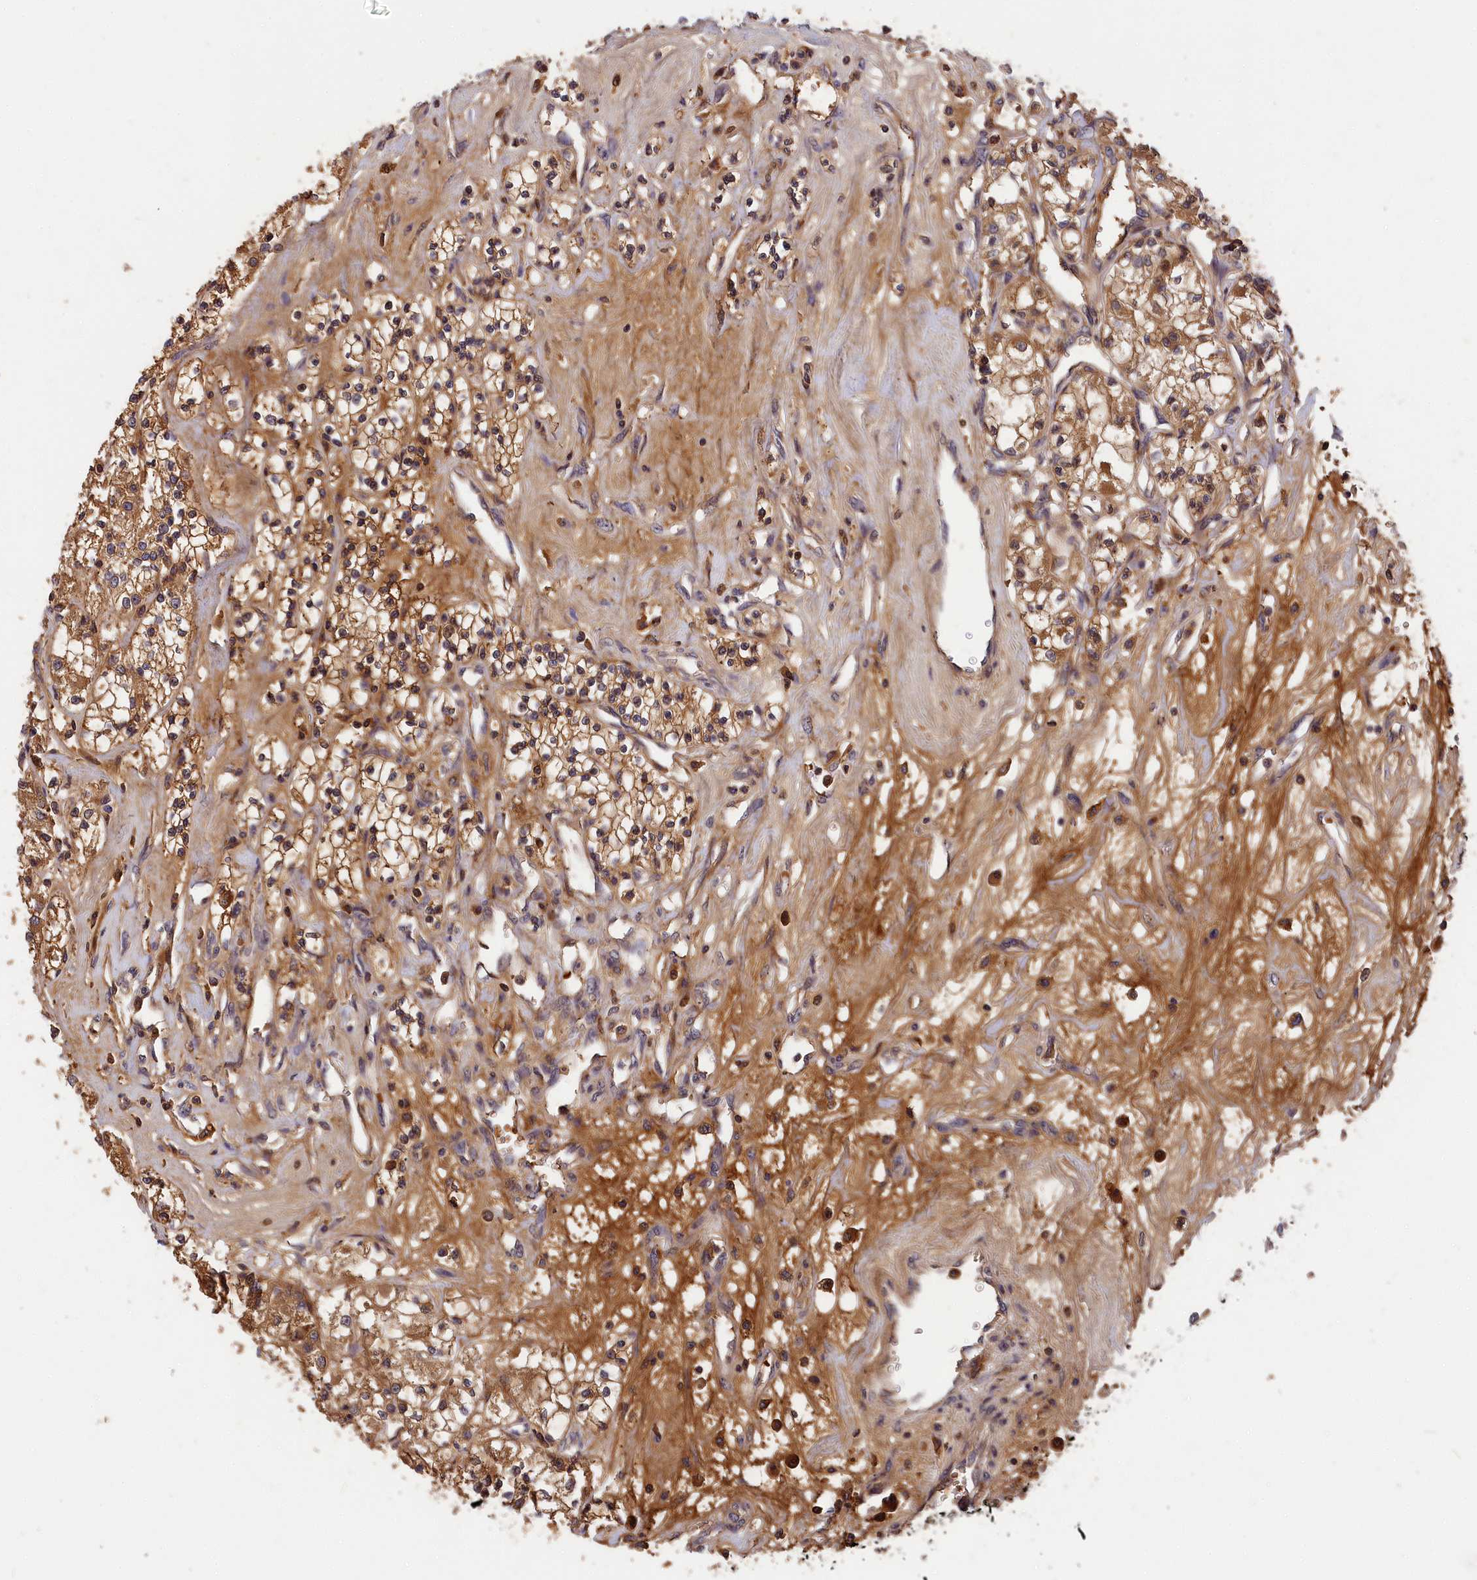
{"staining": {"intensity": "moderate", "quantity": ">75%", "location": "cytoplasmic/membranous"}, "tissue": "renal cancer", "cell_type": "Tumor cells", "image_type": "cancer", "snomed": [{"axis": "morphology", "description": "Adenocarcinoma, NOS"}, {"axis": "topography", "description": "Kidney"}], "caption": "Renal adenocarcinoma stained with DAB (3,3'-diaminobenzidine) IHC reveals medium levels of moderate cytoplasmic/membranous staining in about >75% of tumor cells.", "gene": "ITIH1", "patient": {"sex": "female", "age": 59}}